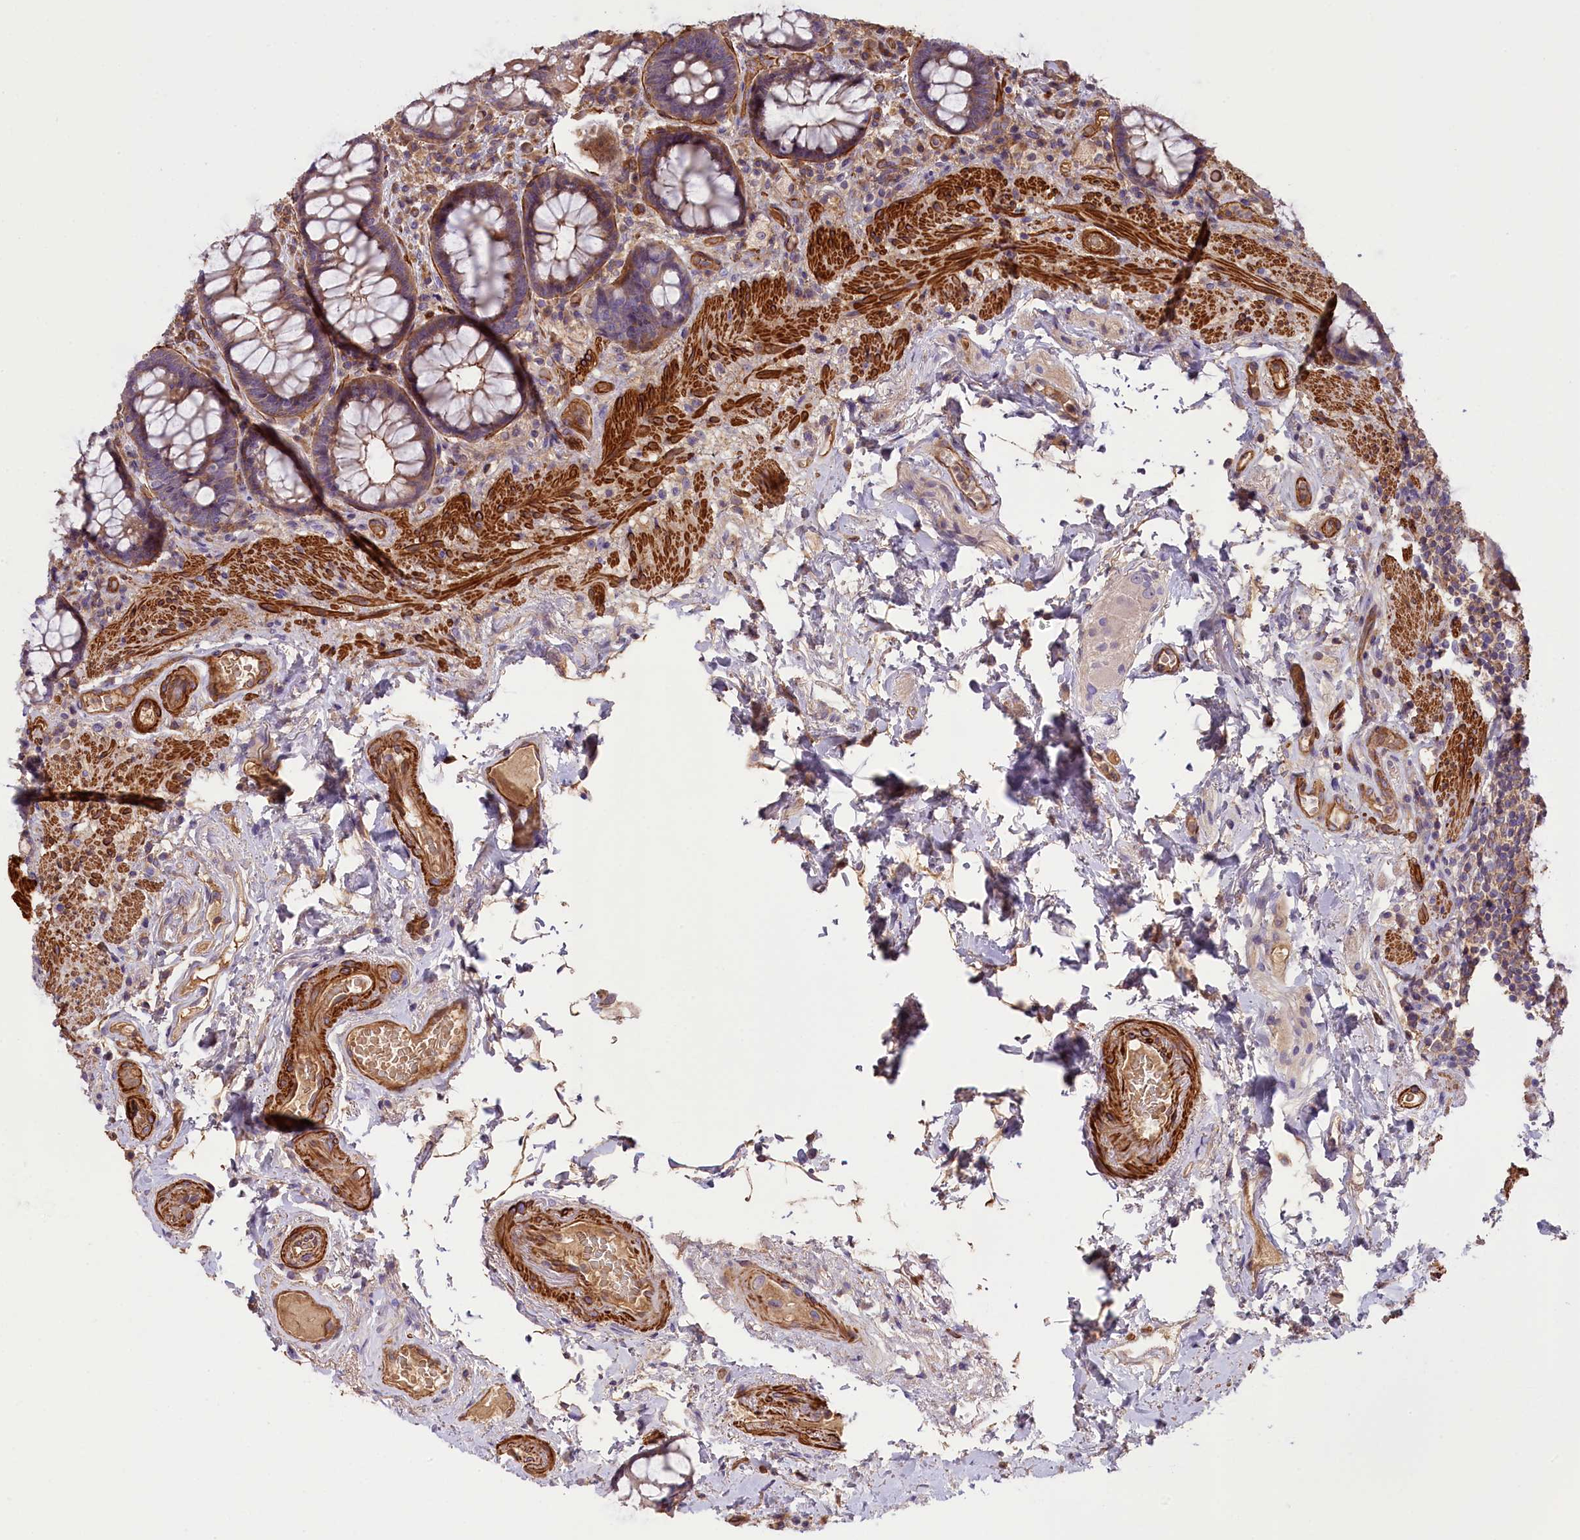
{"staining": {"intensity": "weak", "quantity": "25%-75%", "location": "cytoplasmic/membranous"}, "tissue": "rectum", "cell_type": "Glandular cells", "image_type": "normal", "snomed": [{"axis": "morphology", "description": "Normal tissue, NOS"}, {"axis": "topography", "description": "Rectum"}], "caption": "Weak cytoplasmic/membranous staining is present in about 25%-75% of glandular cells in normal rectum. Ihc stains the protein of interest in brown and the nuclei are stained blue.", "gene": "FUZ", "patient": {"sex": "male", "age": 83}}